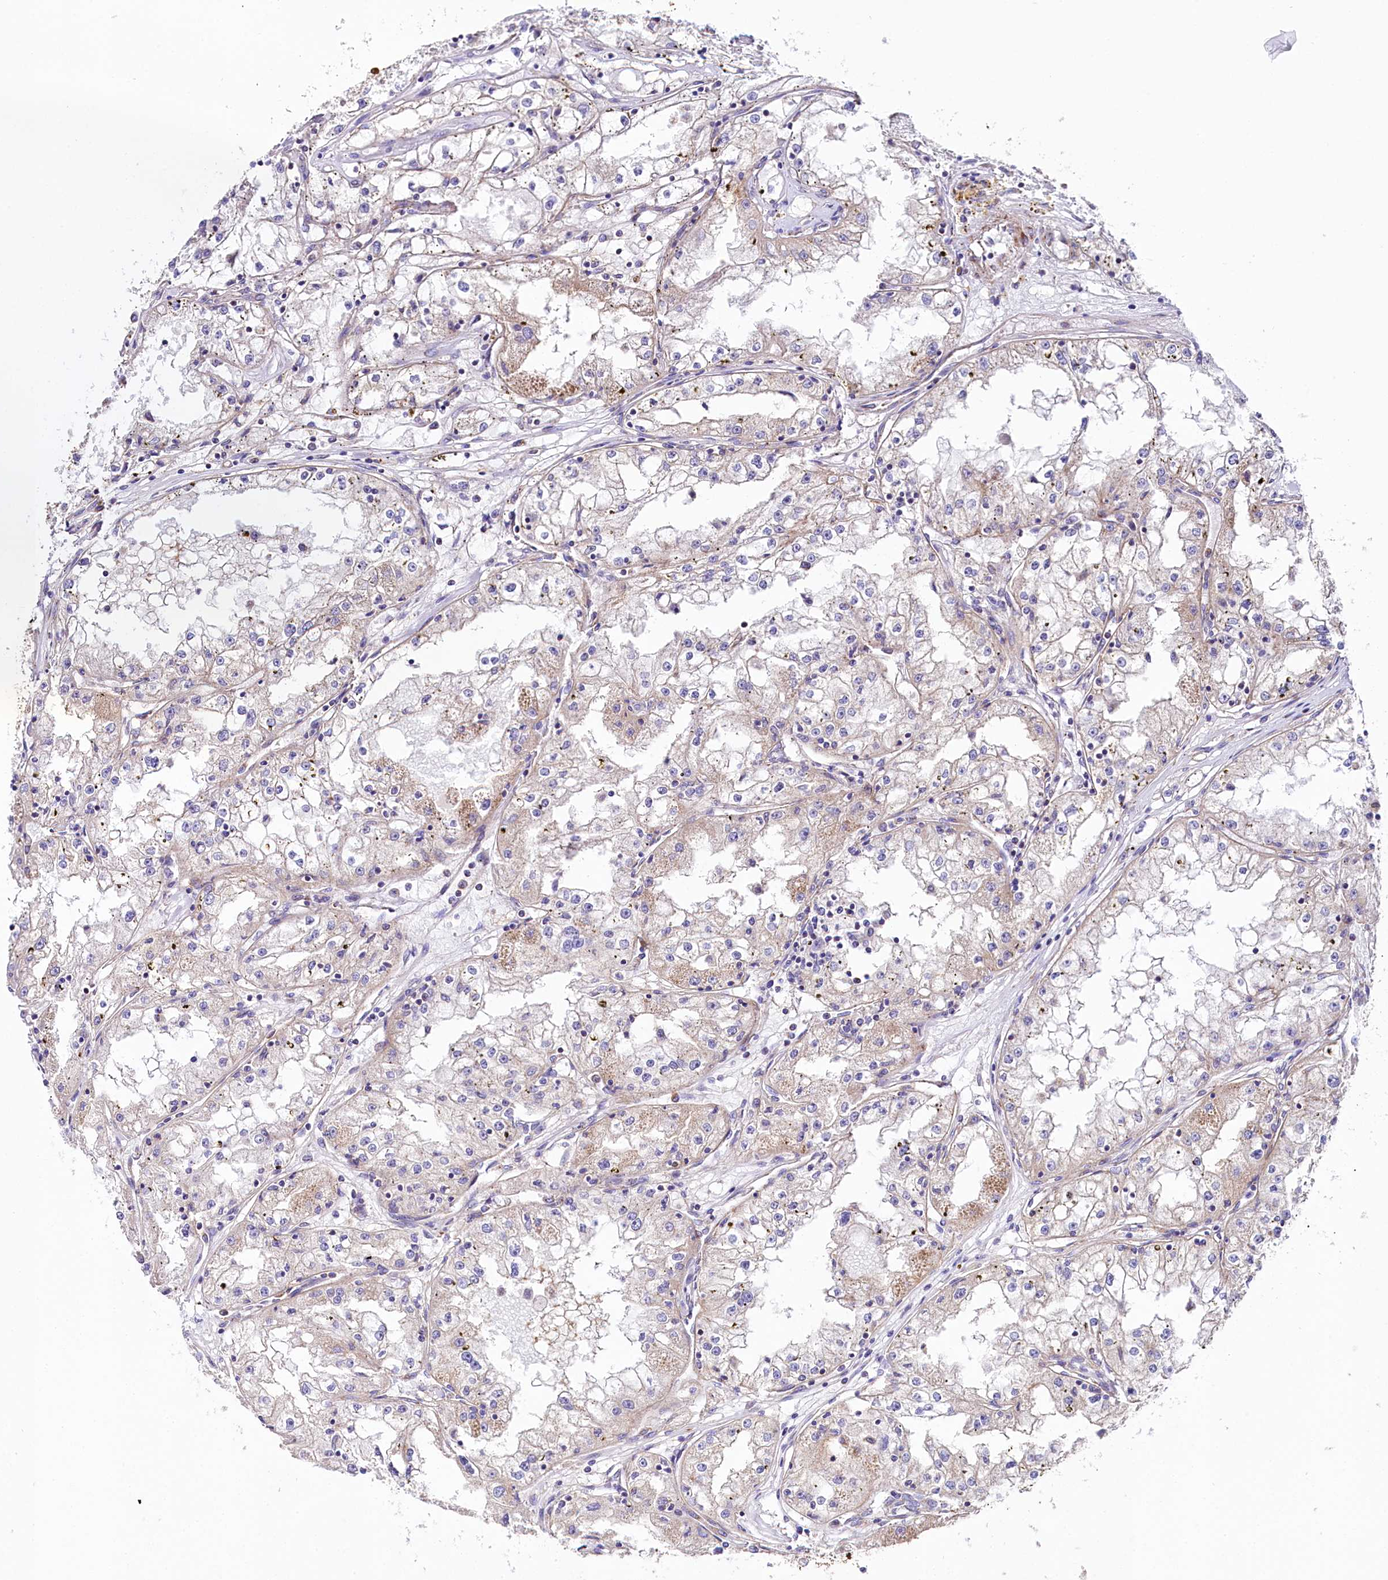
{"staining": {"intensity": "weak", "quantity": "25%-75%", "location": "cytoplasmic/membranous"}, "tissue": "renal cancer", "cell_type": "Tumor cells", "image_type": "cancer", "snomed": [{"axis": "morphology", "description": "Adenocarcinoma, NOS"}, {"axis": "topography", "description": "Kidney"}], "caption": "Immunohistochemistry (IHC) (DAB (3,3'-diaminobenzidine)) staining of renal cancer (adenocarcinoma) exhibits weak cytoplasmic/membranous protein positivity in approximately 25%-75% of tumor cells.", "gene": "APLP2", "patient": {"sex": "male", "age": 56}}